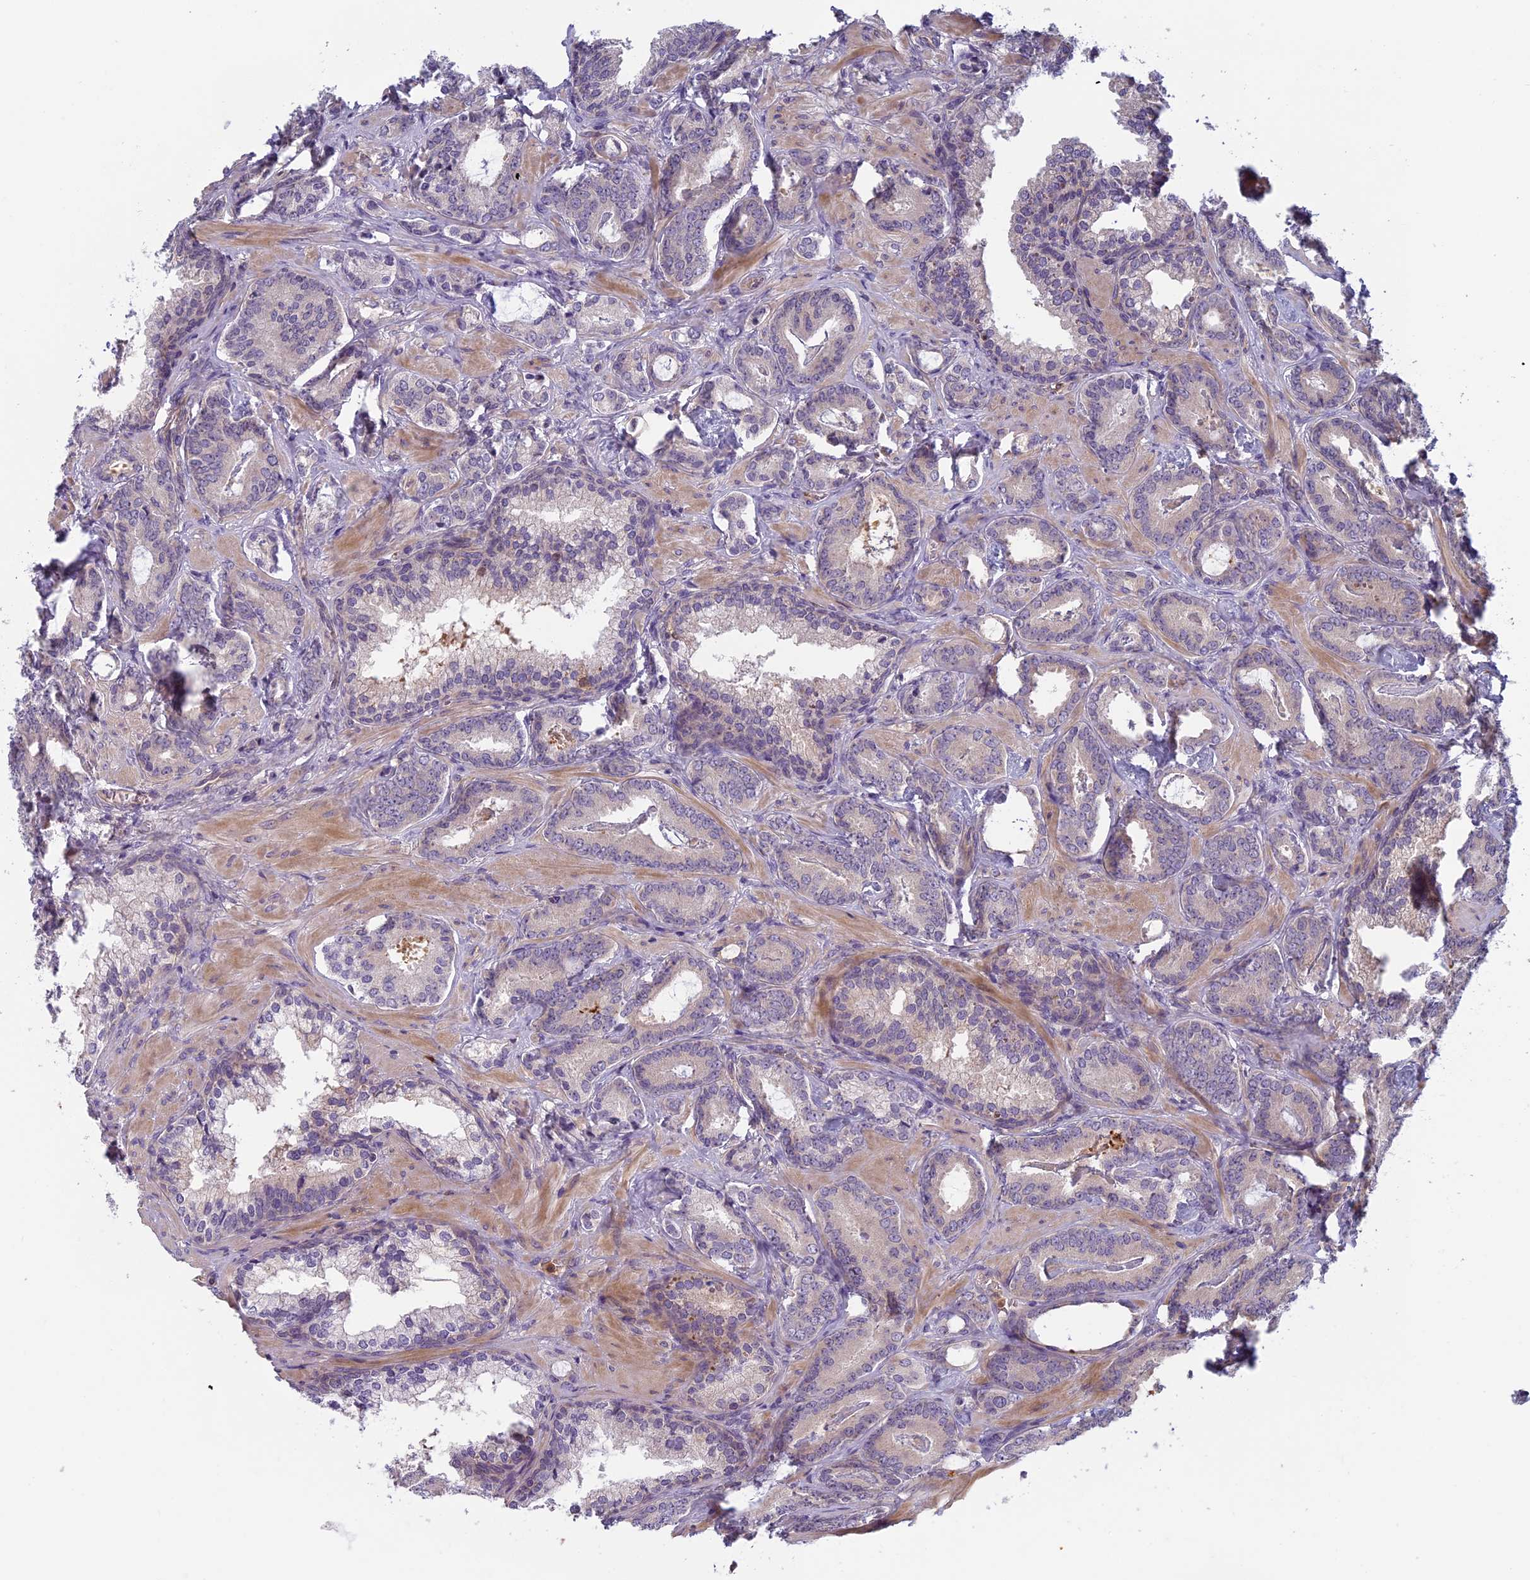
{"staining": {"intensity": "negative", "quantity": "none", "location": "none"}, "tissue": "prostate cancer", "cell_type": "Tumor cells", "image_type": "cancer", "snomed": [{"axis": "morphology", "description": "Adenocarcinoma, Low grade"}, {"axis": "topography", "description": "Prostate"}], "caption": "This is a photomicrograph of IHC staining of prostate cancer (adenocarcinoma (low-grade)), which shows no positivity in tumor cells.", "gene": "AP4E1", "patient": {"sex": "male", "age": 60}}